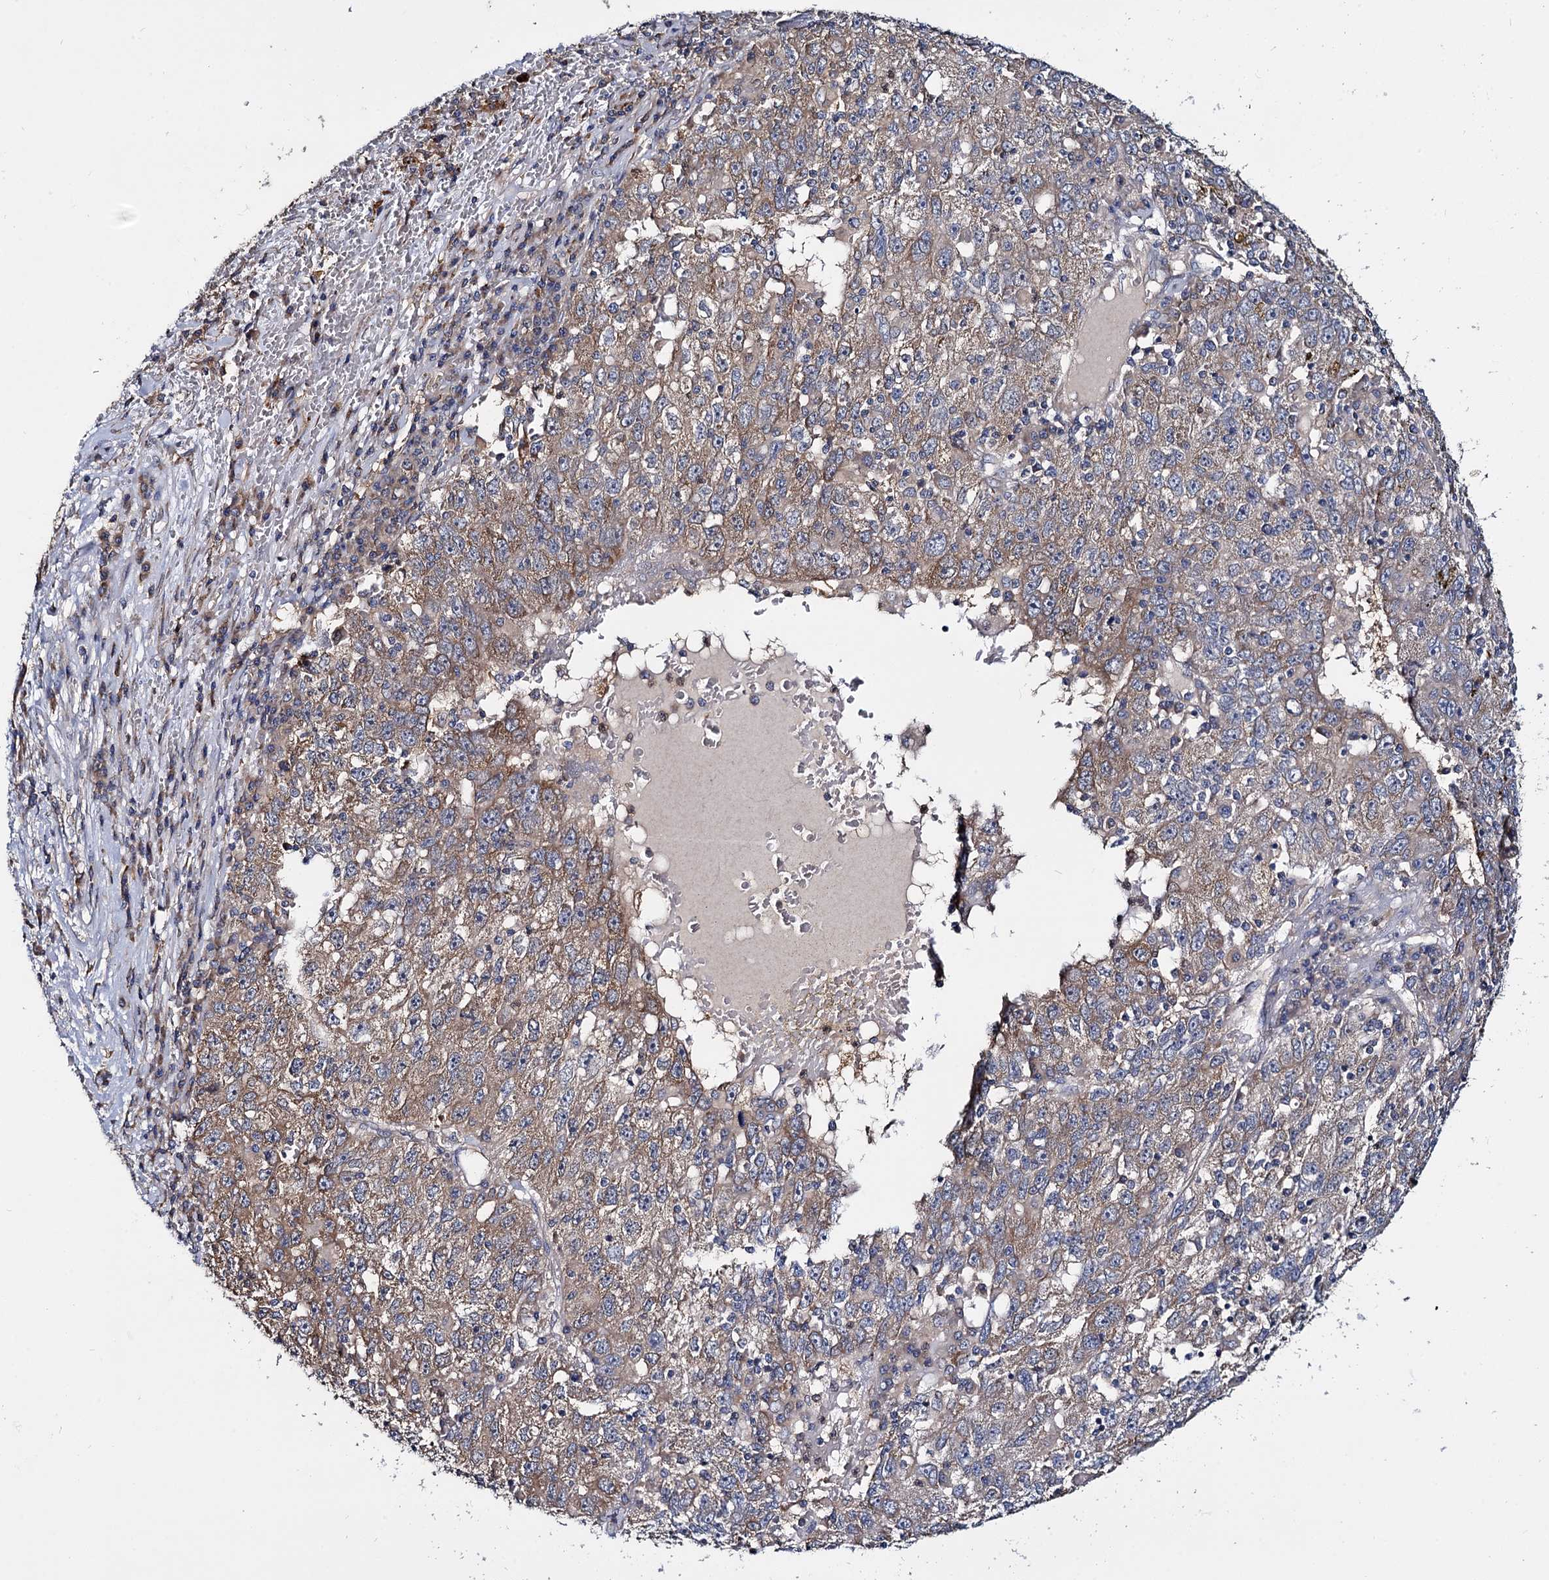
{"staining": {"intensity": "weak", "quantity": ">75%", "location": "cytoplasmic/membranous"}, "tissue": "liver cancer", "cell_type": "Tumor cells", "image_type": "cancer", "snomed": [{"axis": "morphology", "description": "Carcinoma, Hepatocellular, NOS"}, {"axis": "topography", "description": "Liver"}], "caption": "Weak cytoplasmic/membranous protein positivity is identified in approximately >75% of tumor cells in liver hepatocellular carcinoma. (Brightfield microscopy of DAB IHC at high magnification).", "gene": "CEP192", "patient": {"sex": "male", "age": 49}}